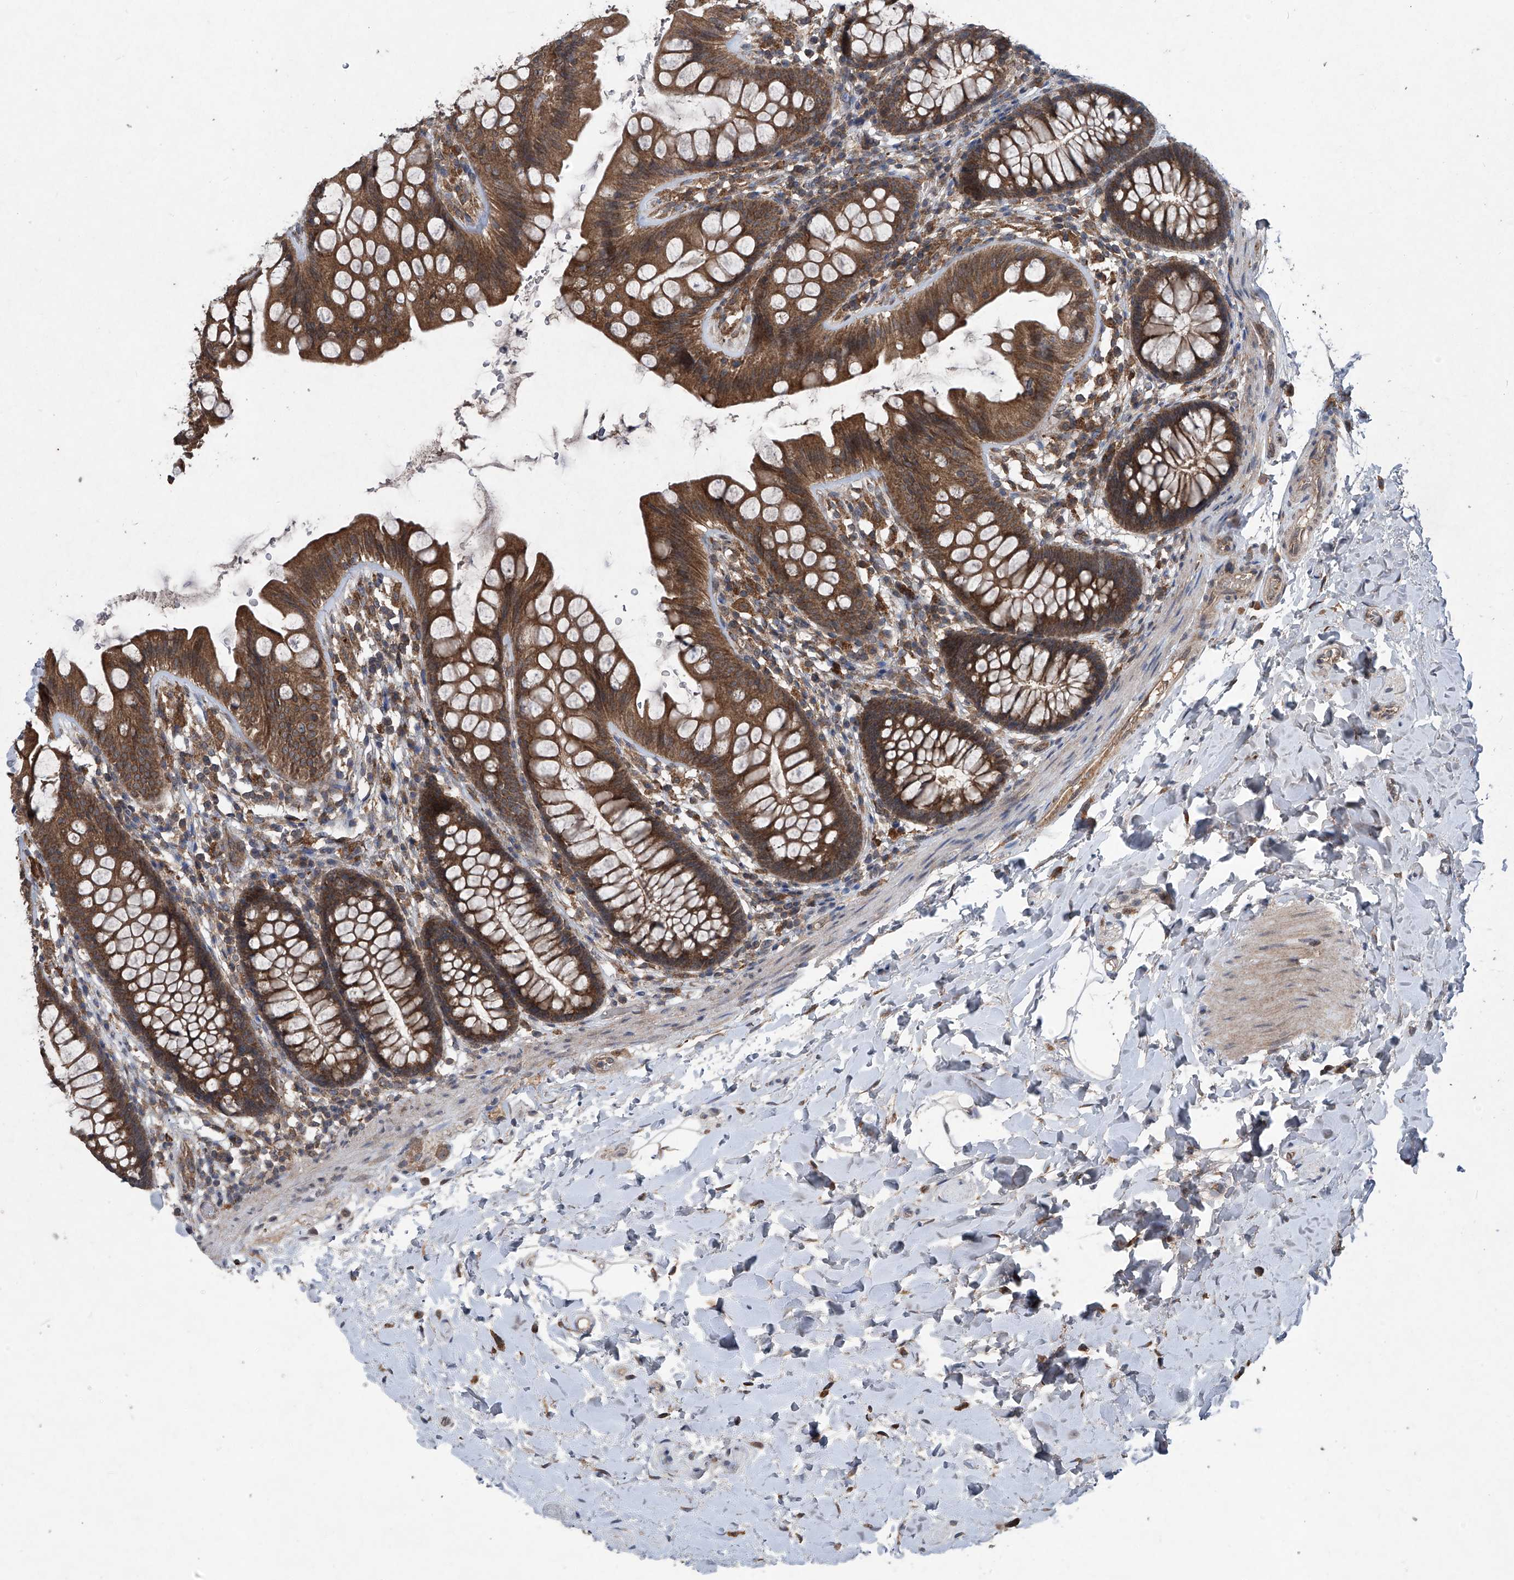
{"staining": {"intensity": "weak", "quantity": ">75%", "location": "cytoplasmic/membranous"}, "tissue": "colon", "cell_type": "Endothelial cells", "image_type": "normal", "snomed": [{"axis": "morphology", "description": "Normal tissue, NOS"}, {"axis": "topography", "description": "Colon"}], "caption": "The image shows immunohistochemical staining of unremarkable colon. There is weak cytoplasmic/membranous staining is seen in approximately >75% of endothelial cells. The staining was performed using DAB (3,3'-diaminobenzidine) to visualize the protein expression in brown, while the nuclei were stained in blue with hematoxylin (Magnification: 20x).", "gene": "SUMF2", "patient": {"sex": "female", "age": 62}}